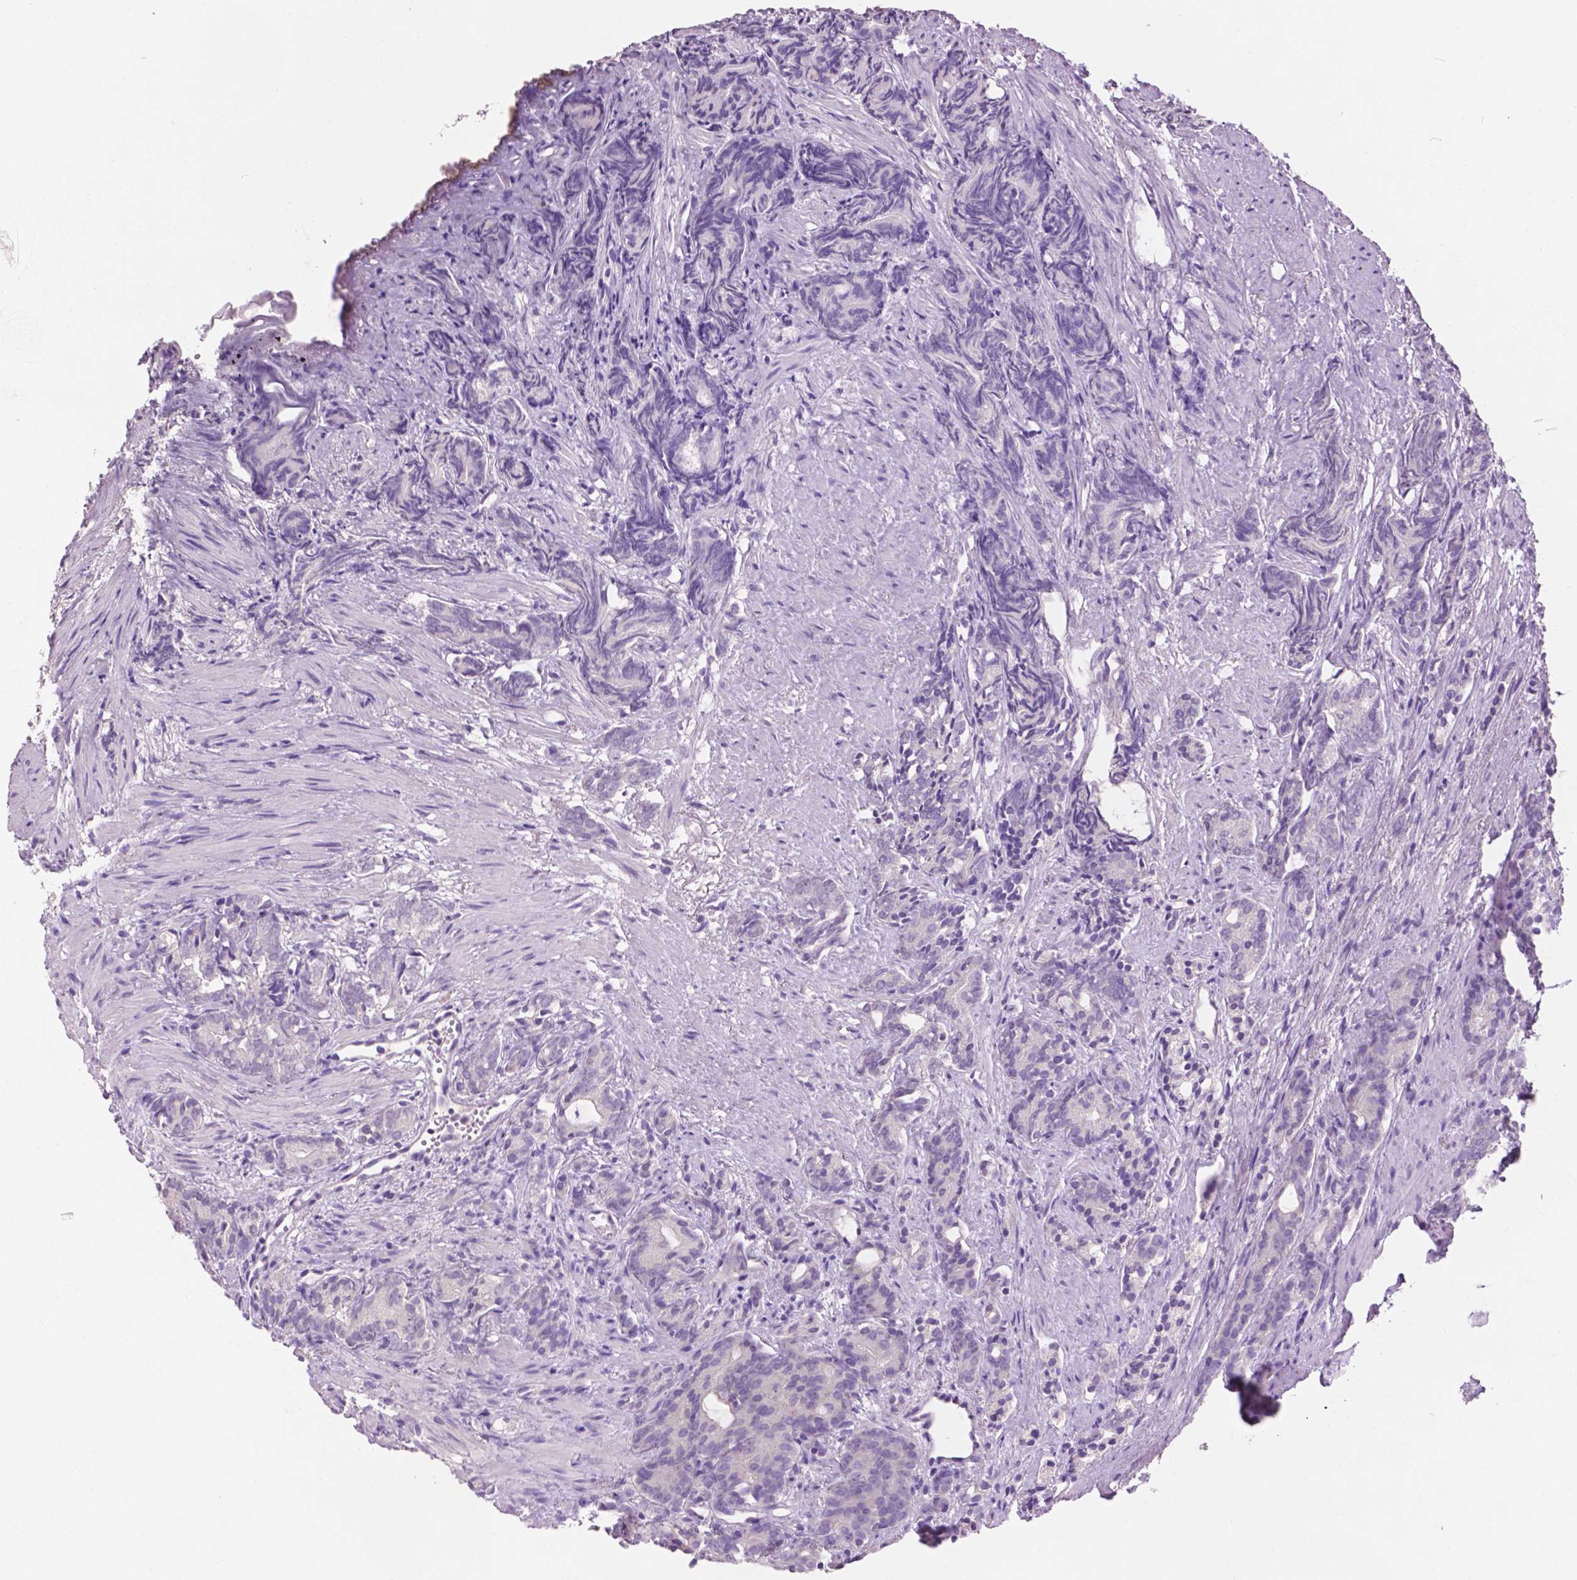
{"staining": {"intensity": "negative", "quantity": "none", "location": "none"}, "tissue": "prostate cancer", "cell_type": "Tumor cells", "image_type": "cancer", "snomed": [{"axis": "morphology", "description": "Adenocarcinoma, High grade"}, {"axis": "topography", "description": "Prostate"}], "caption": "Tumor cells are negative for brown protein staining in prostate cancer.", "gene": "CRYBA4", "patient": {"sex": "male", "age": 84}}